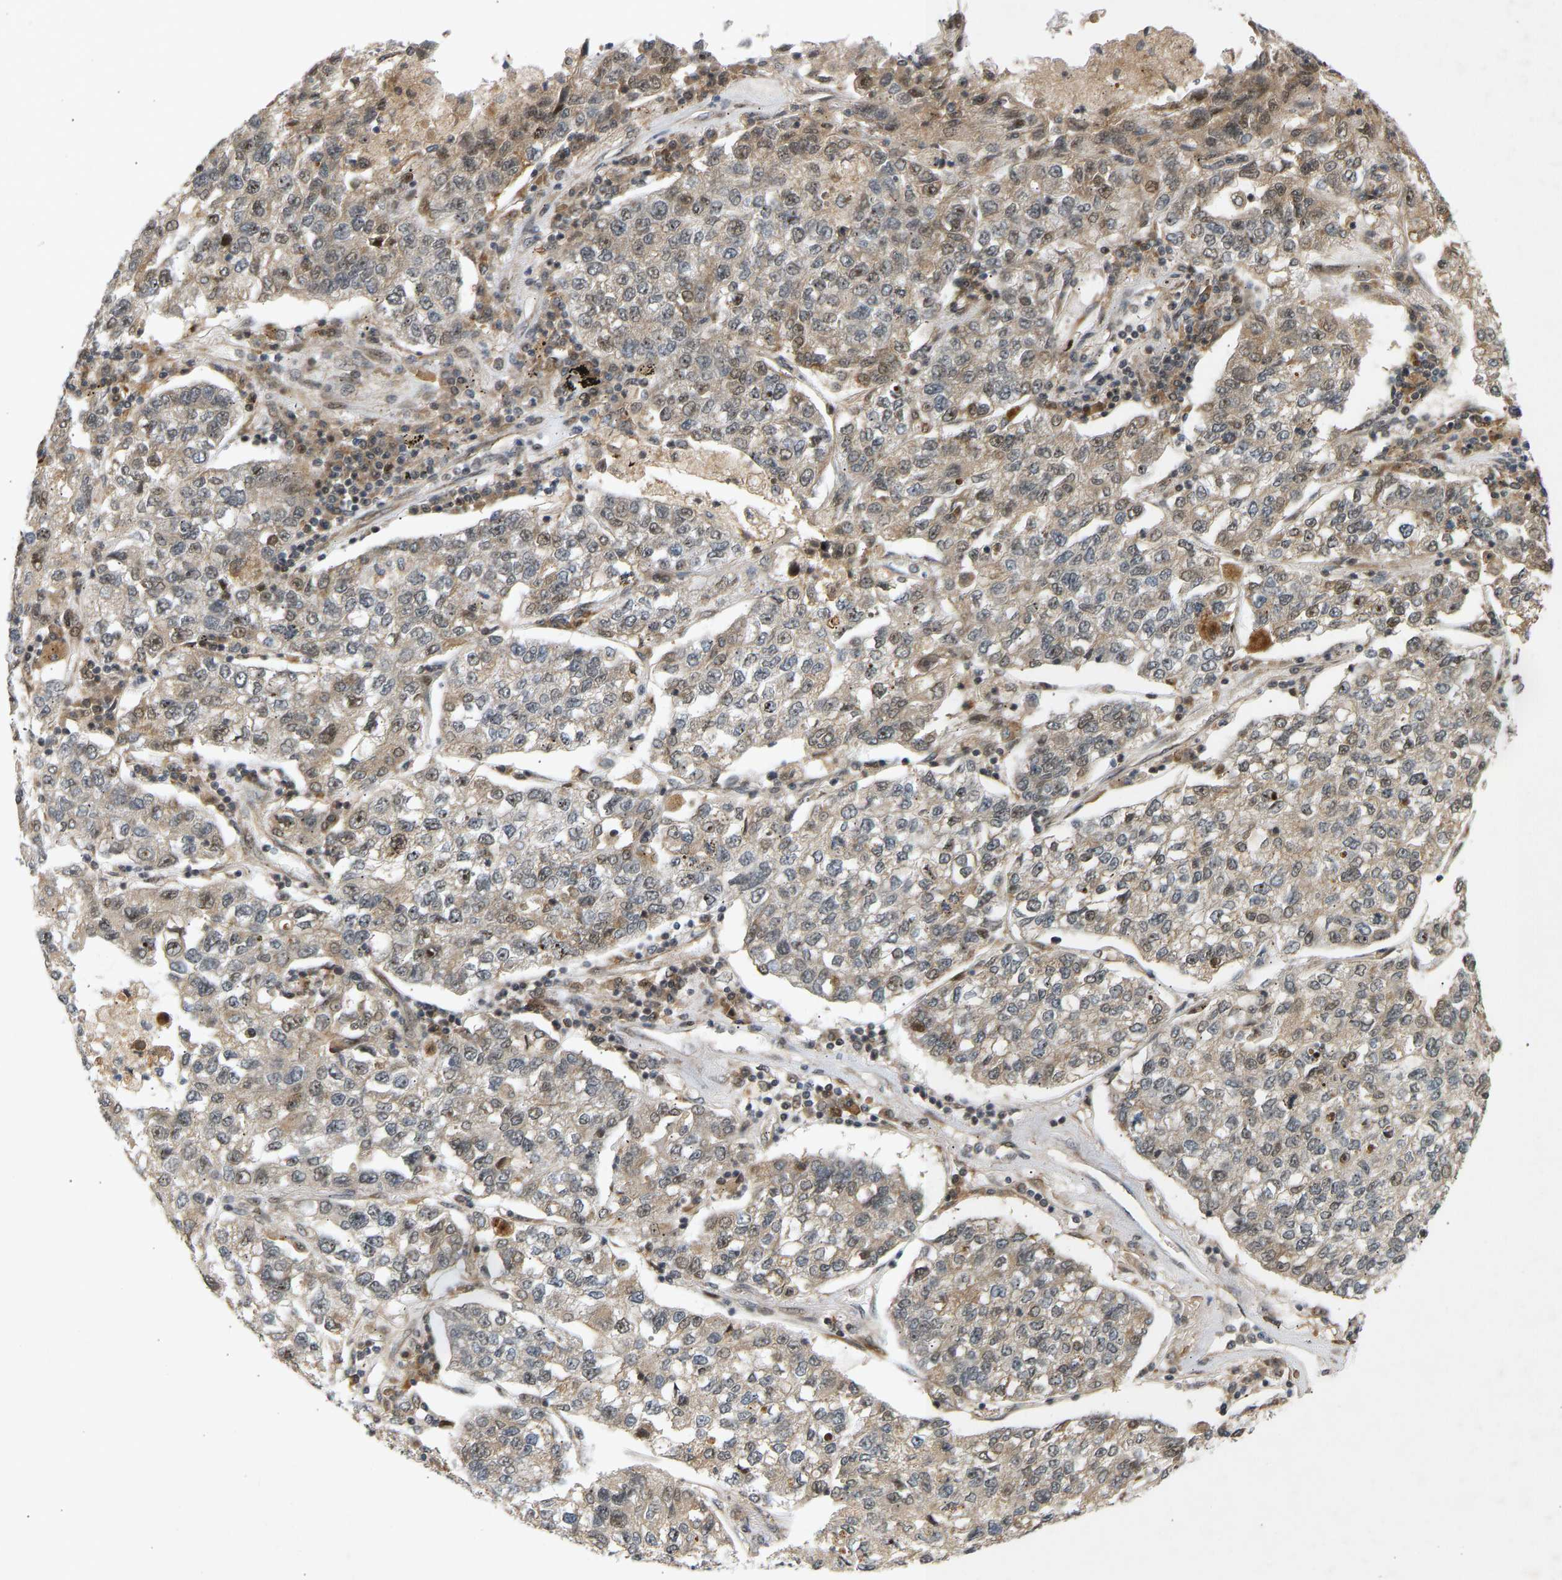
{"staining": {"intensity": "weak", "quantity": ">75%", "location": "cytoplasmic/membranous,nuclear"}, "tissue": "lung cancer", "cell_type": "Tumor cells", "image_type": "cancer", "snomed": [{"axis": "morphology", "description": "Adenocarcinoma, NOS"}, {"axis": "topography", "description": "Lung"}], "caption": "Human lung cancer (adenocarcinoma) stained for a protein (brown) displays weak cytoplasmic/membranous and nuclear positive staining in about >75% of tumor cells.", "gene": "BAG1", "patient": {"sex": "male", "age": 49}}